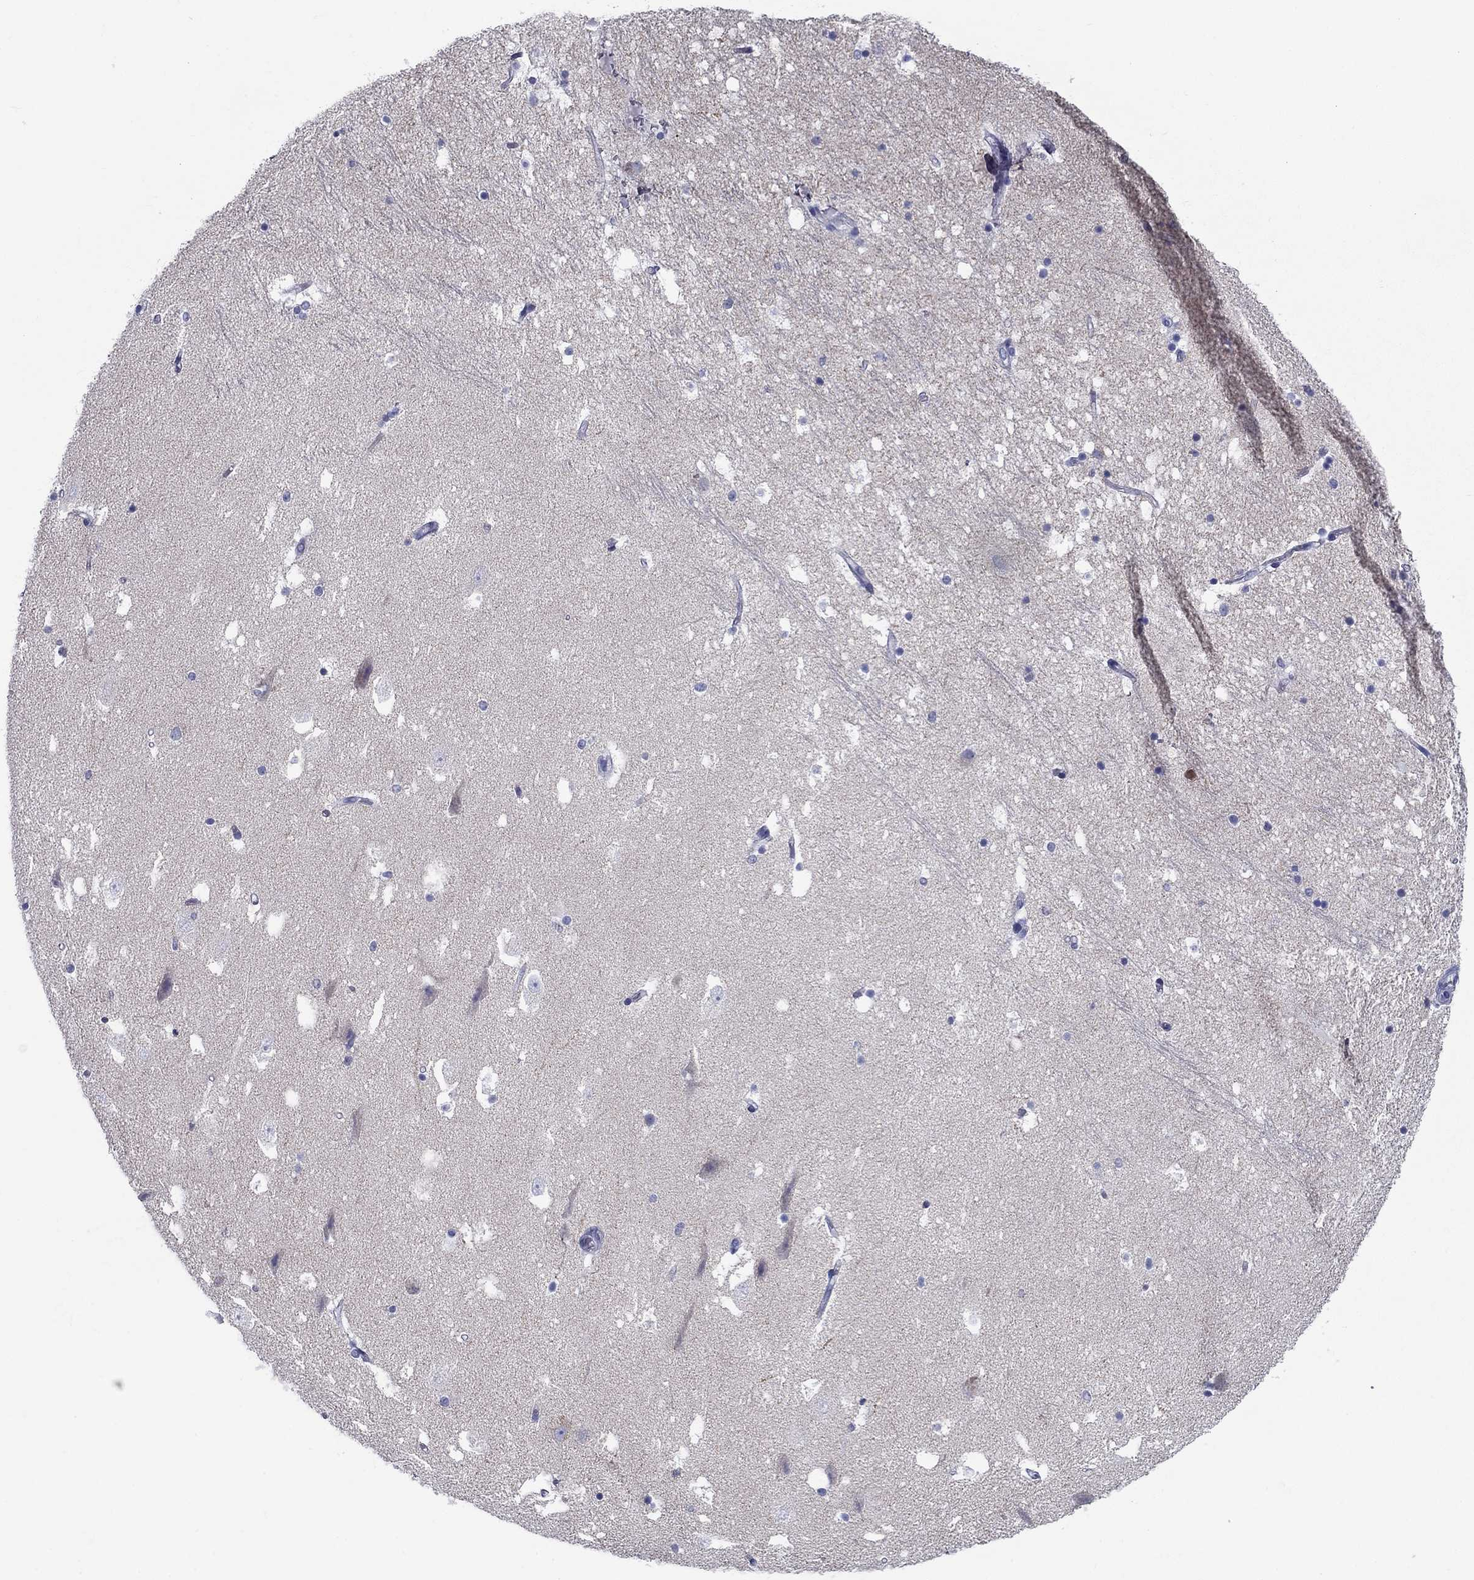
{"staining": {"intensity": "negative", "quantity": "none", "location": "none"}, "tissue": "hippocampus", "cell_type": "Glial cells", "image_type": "normal", "snomed": [{"axis": "morphology", "description": "Normal tissue, NOS"}, {"axis": "topography", "description": "Hippocampus"}], "caption": "Immunohistochemistry of normal human hippocampus exhibits no expression in glial cells. The staining was performed using DAB (3,3'-diaminobenzidine) to visualize the protein expression in brown, while the nuclei were stained in blue with hematoxylin (Magnification: 20x).", "gene": "UPB1", "patient": {"sex": "male", "age": 51}}